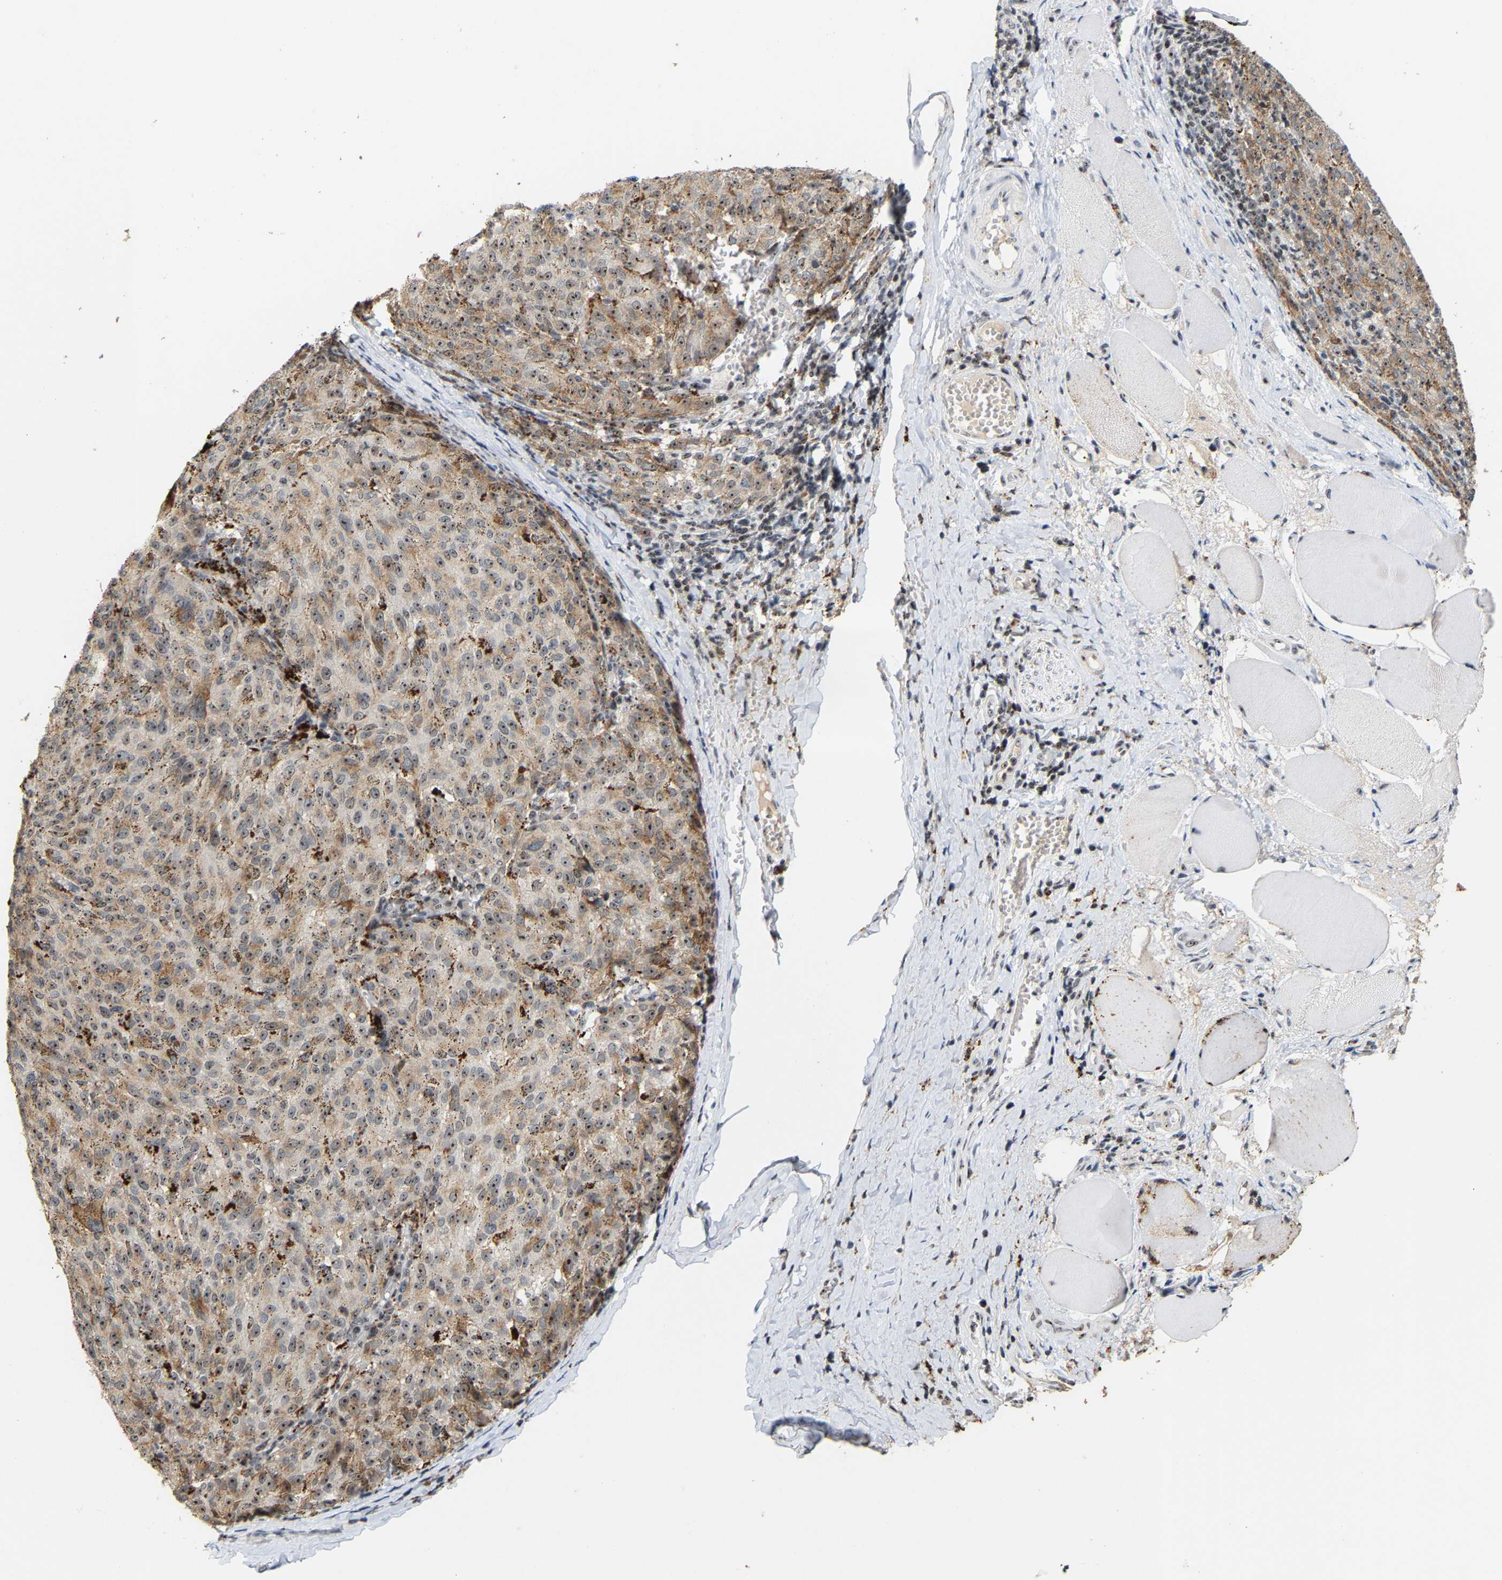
{"staining": {"intensity": "moderate", "quantity": ">75%", "location": "cytoplasmic/membranous,nuclear"}, "tissue": "melanoma", "cell_type": "Tumor cells", "image_type": "cancer", "snomed": [{"axis": "morphology", "description": "Malignant melanoma, NOS"}, {"axis": "topography", "description": "Skin"}], "caption": "Malignant melanoma stained with a protein marker demonstrates moderate staining in tumor cells.", "gene": "NOP58", "patient": {"sex": "female", "age": 72}}